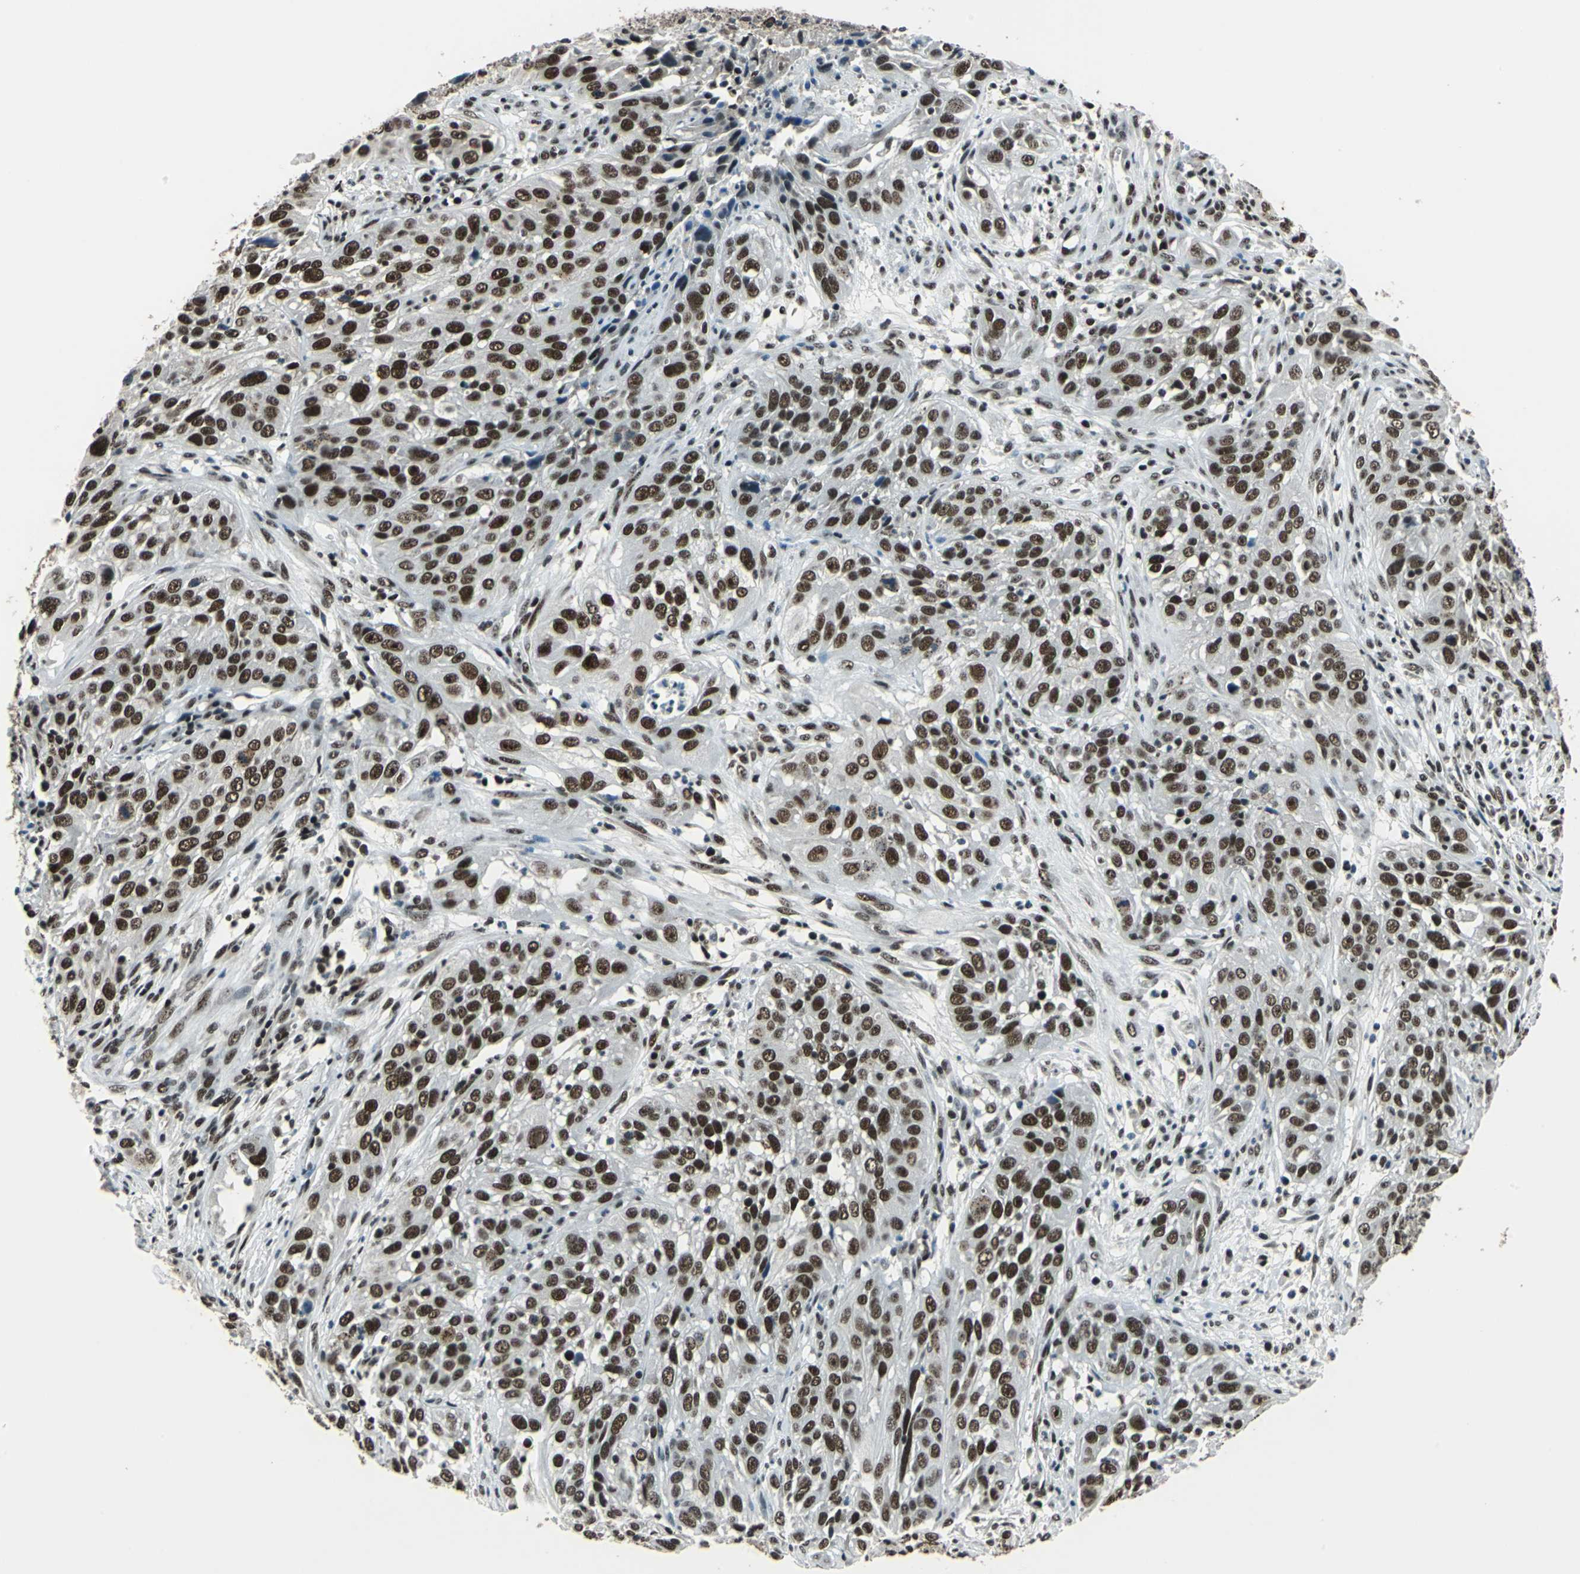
{"staining": {"intensity": "strong", "quantity": ">75%", "location": "nuclear"}, "tissue": "cervical cancer", "cell_type": "Tumor cells", "image_type": "cancer", "snomed": [{"axis": "morphology", "description": "Squamous cell carcinoma, NOS"}, {"axis": "topography", "description": "Cervix"}], "caption": "Brown immunohistochemical staining in human cervical cancer demonstrates strong nuclear staining in about >75% of tumor cells.", "gene": "BCLAF1", "patient": {"sex": "female", "age": 32}}